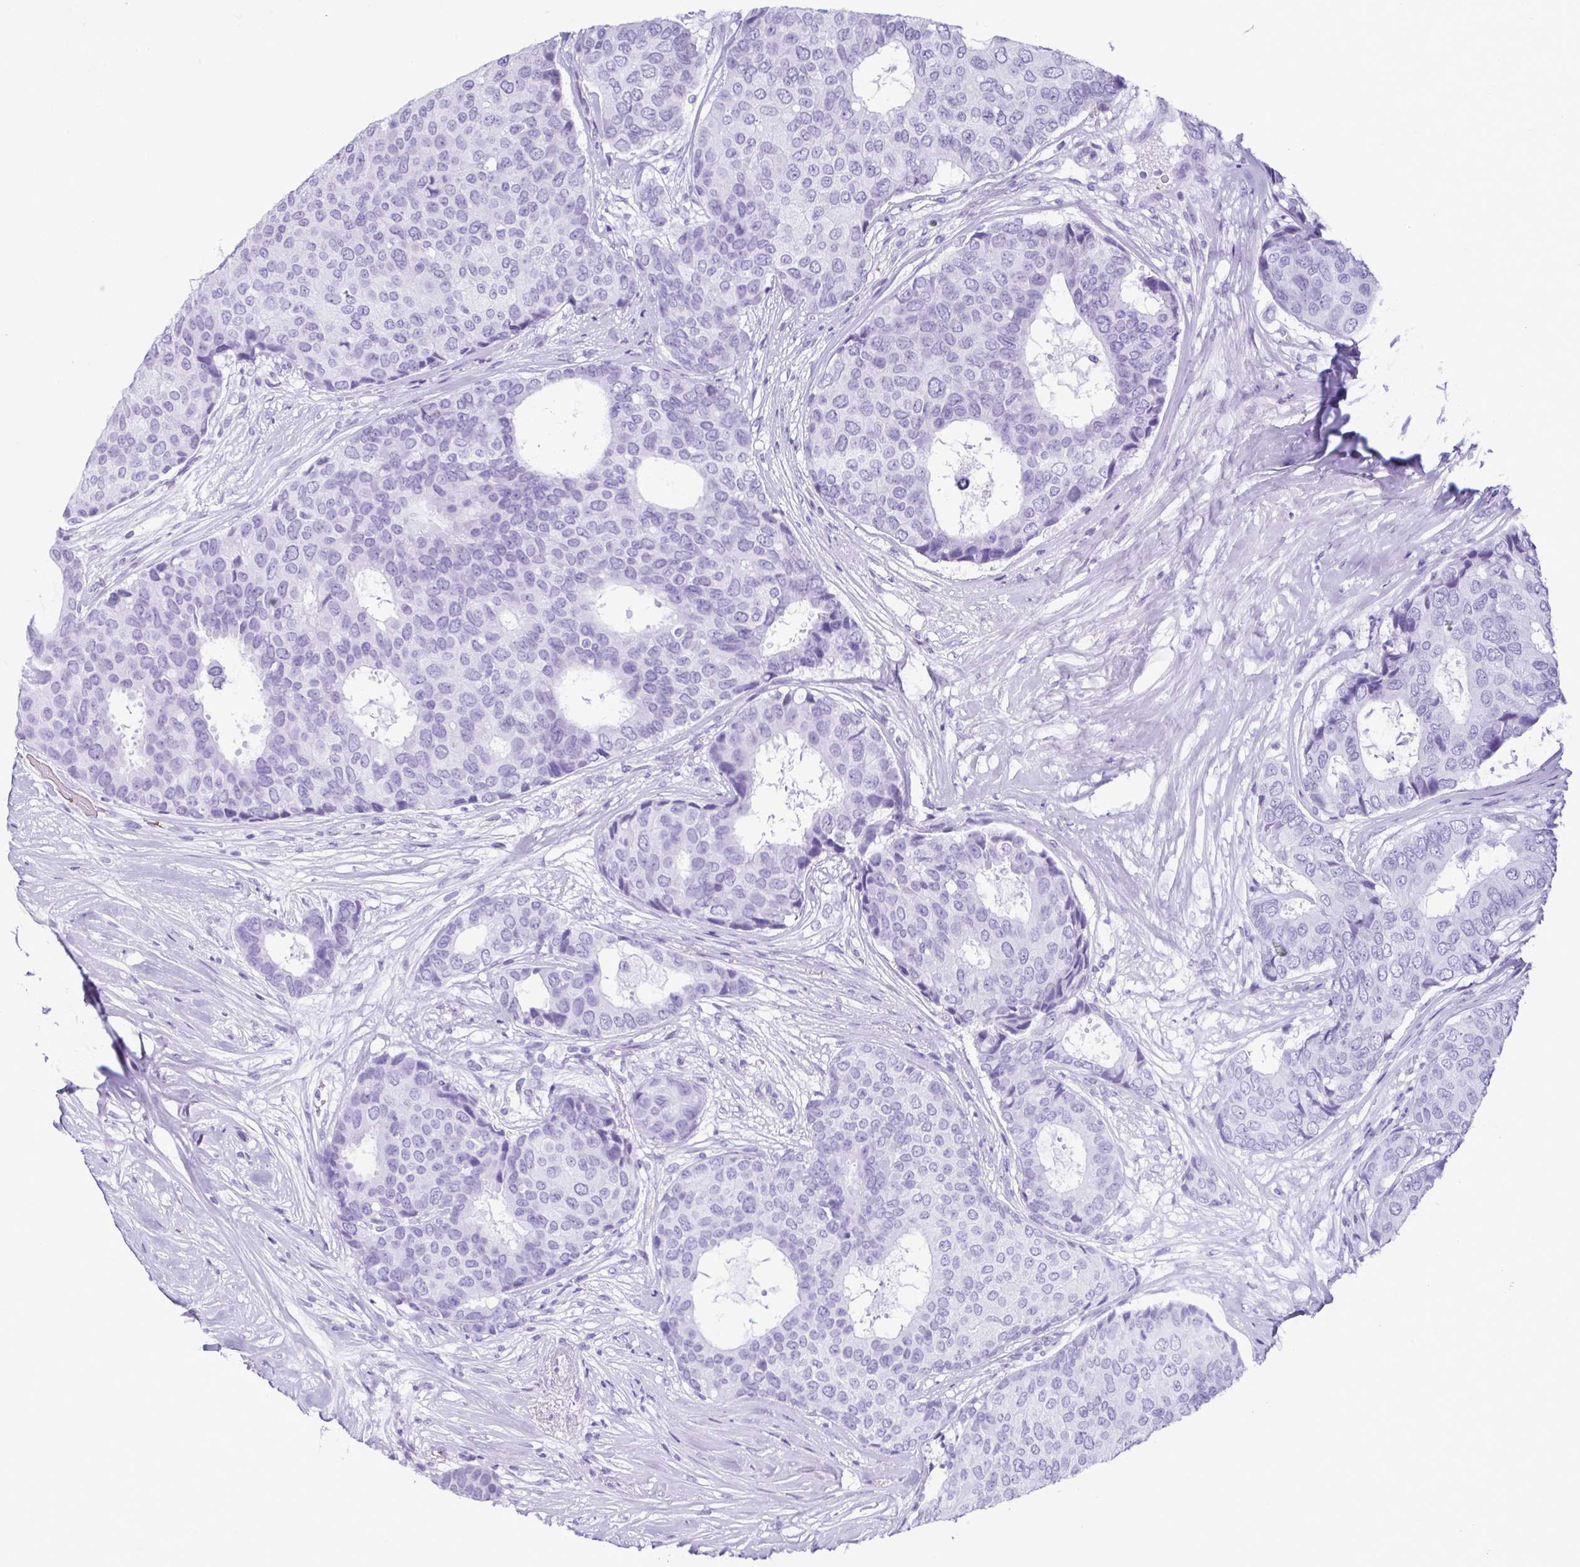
{"staining": {"intensity": "negative", "quantity": "none", "location": "none"}, "tissue": "breast cancer", "cell_type": "Tumor cells", "image_type": "cancer", "snomed": [{"axis": "morphology", "description": "Duct carcinoma"}, {"axis": "topography", "description": "Breast"}], "caption": "A high-resolution histopathology image shows immunohistochemistry staining of infiltrating ductal carcinoma (breast), which shows no significant positivity in tumor cells.", "gene": "TCEAL3", "patient": {"sex": "female", "age": 75}}